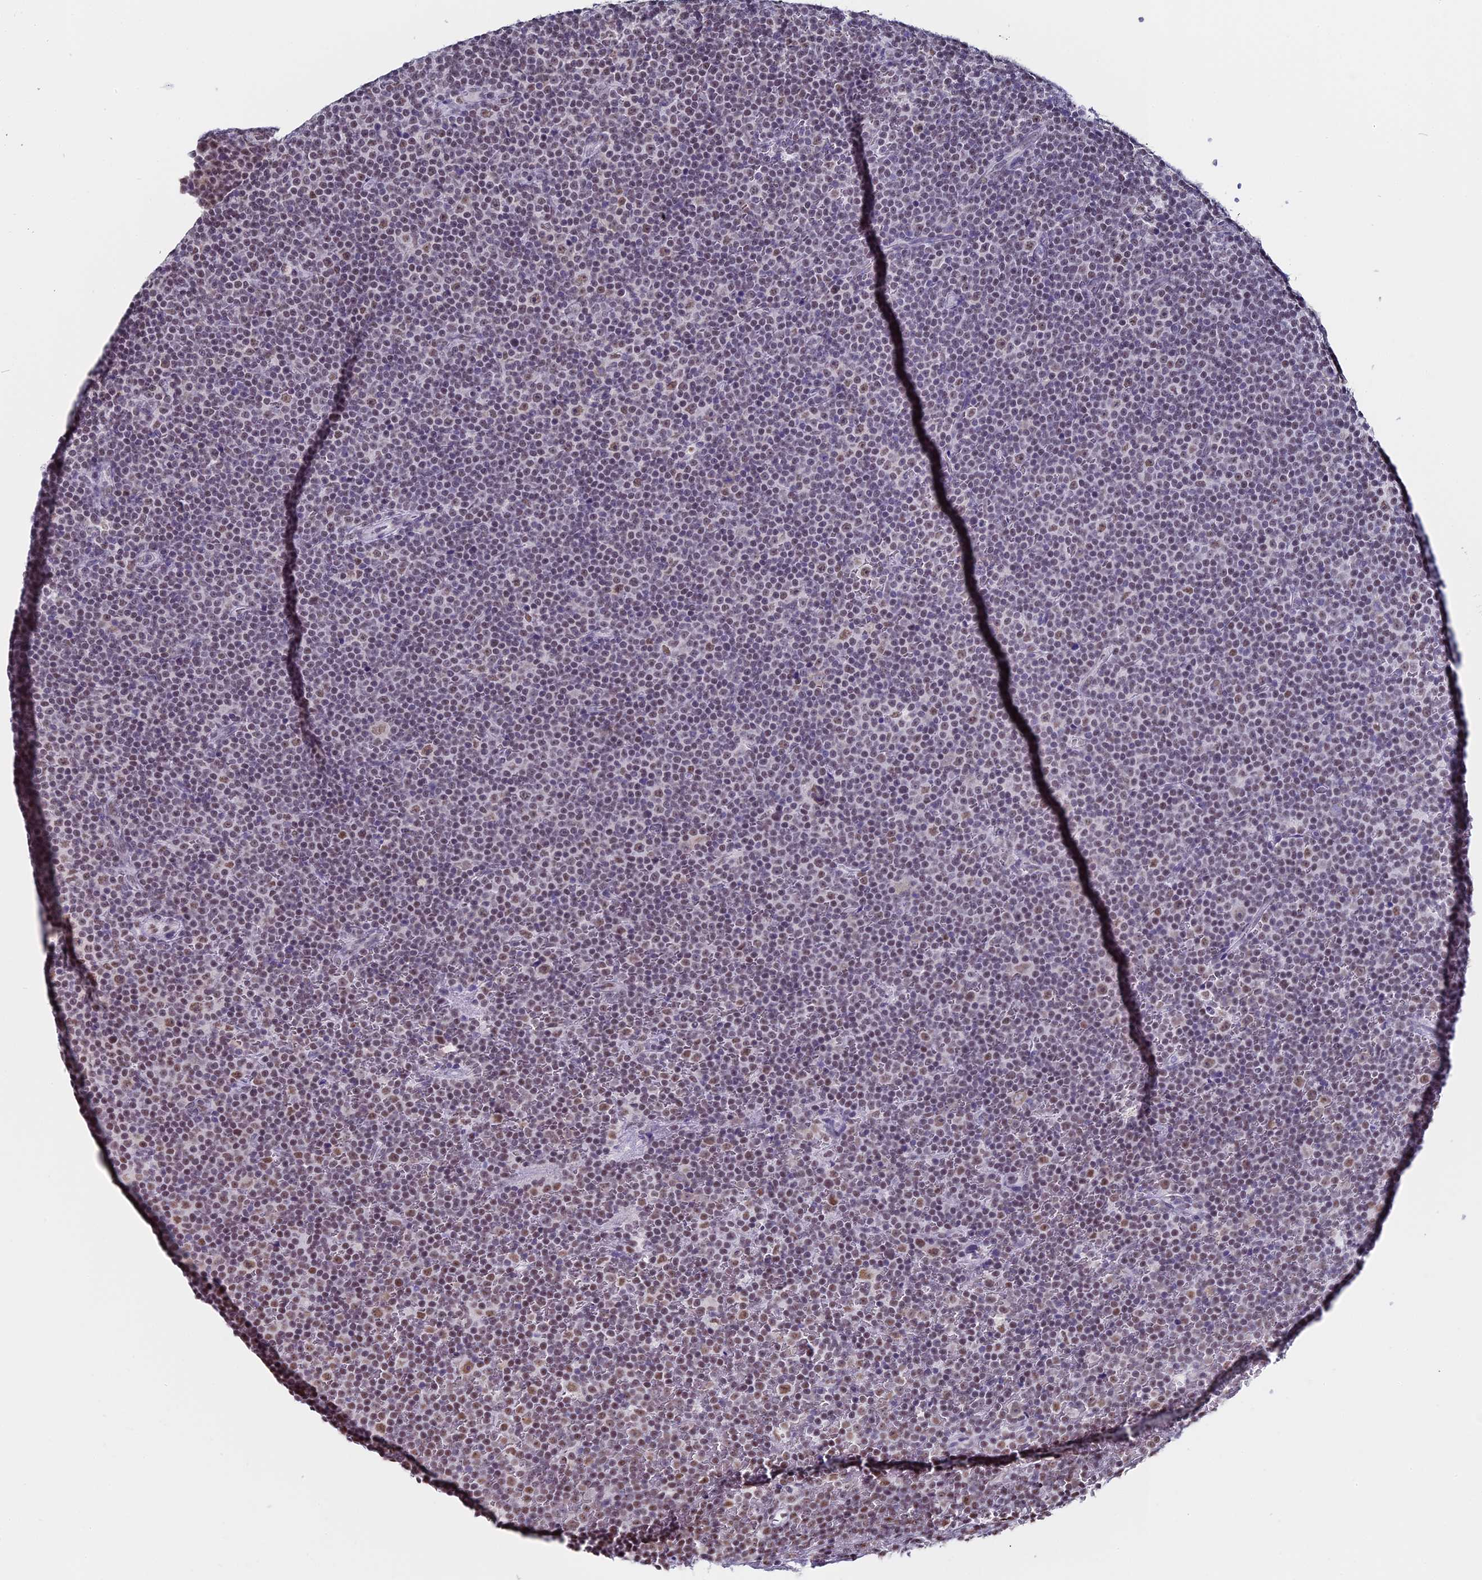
{"staining": {"intensity": "moderate", "quantity": "25%-75%", "location": "nuclear"}, "tissue": "lymphoma", "cell_type": "Tumor cells", "image_type": "cancer", "snomed": [{"axis": "morphology", "description": "Malignant lymphoma, non-Hodgkin's type, Low grade"}, {"axis": "topography", "description": "Lymph node"}], "caption": "This is an image of IHC staining of lymphoma, which shows moderate expression in the nuclear of tumor cells.", "gene": "CD2BP2", "patient": {"sex": "female", "age": 67}}